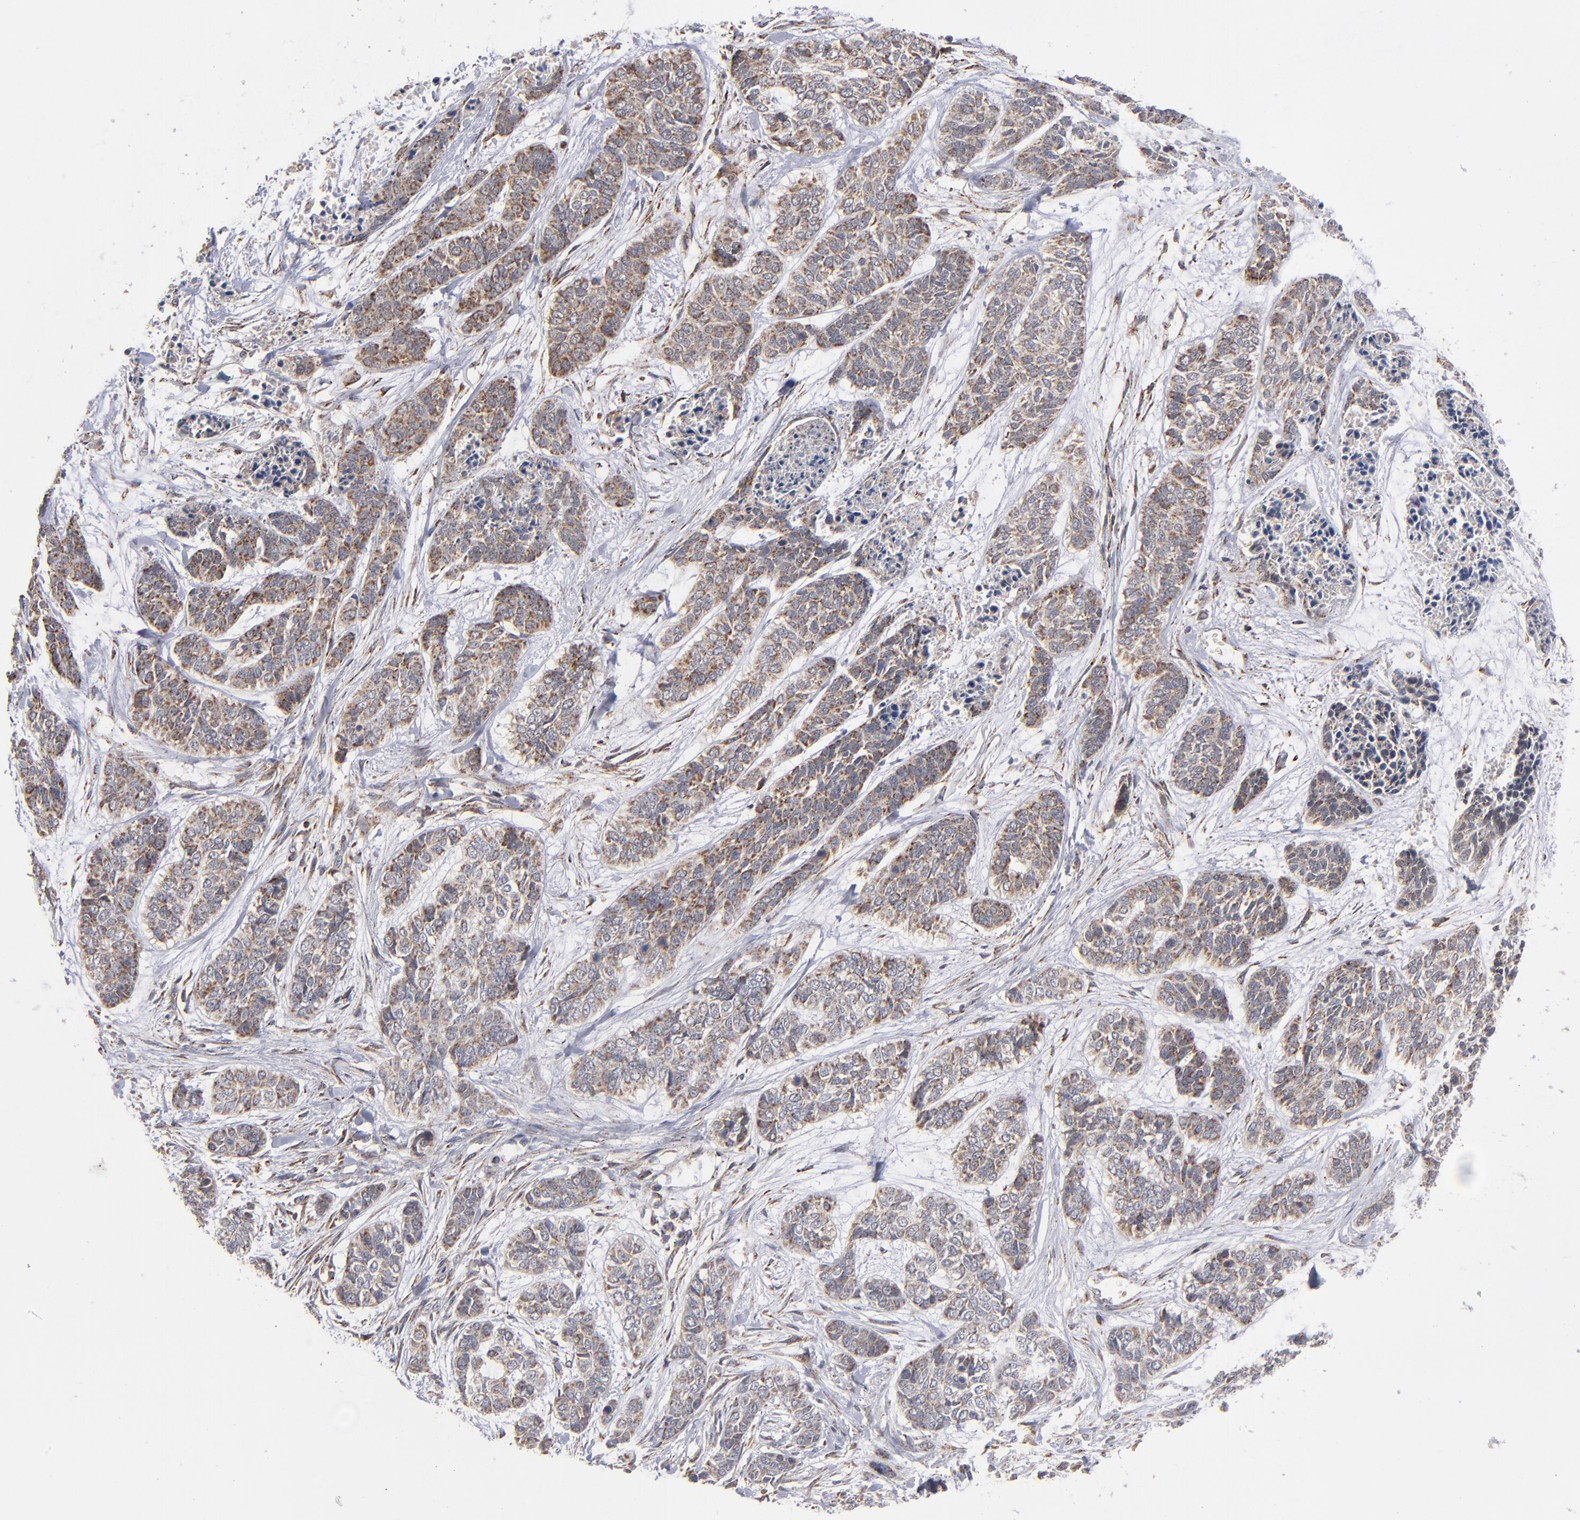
{"staining": {"intensity": "moderate", "quantity": ">75%", "location": "cytoplasmic/membranous"}, "tissue": "skin cancer", "cell_type": "Tumor cells", "image_type": "cancer", "snomed": [{"axis": "morphology", "description": "Basal cell carcinoma"}, {"axis": "topography", "description": "Skin"}], "caption": "The micrograph reveals a brown stain indicating the presence of a protein in the cytoplasmic/membranous of tumor cells in skin cancer (basal cell carcinoma). Using DAB (brown) and hematoxylin (blue) stains, captured at high magnification using brightfield microscopy.", "gene": "MIPOL1", "patient": {"sex": "female", "age": 64}}